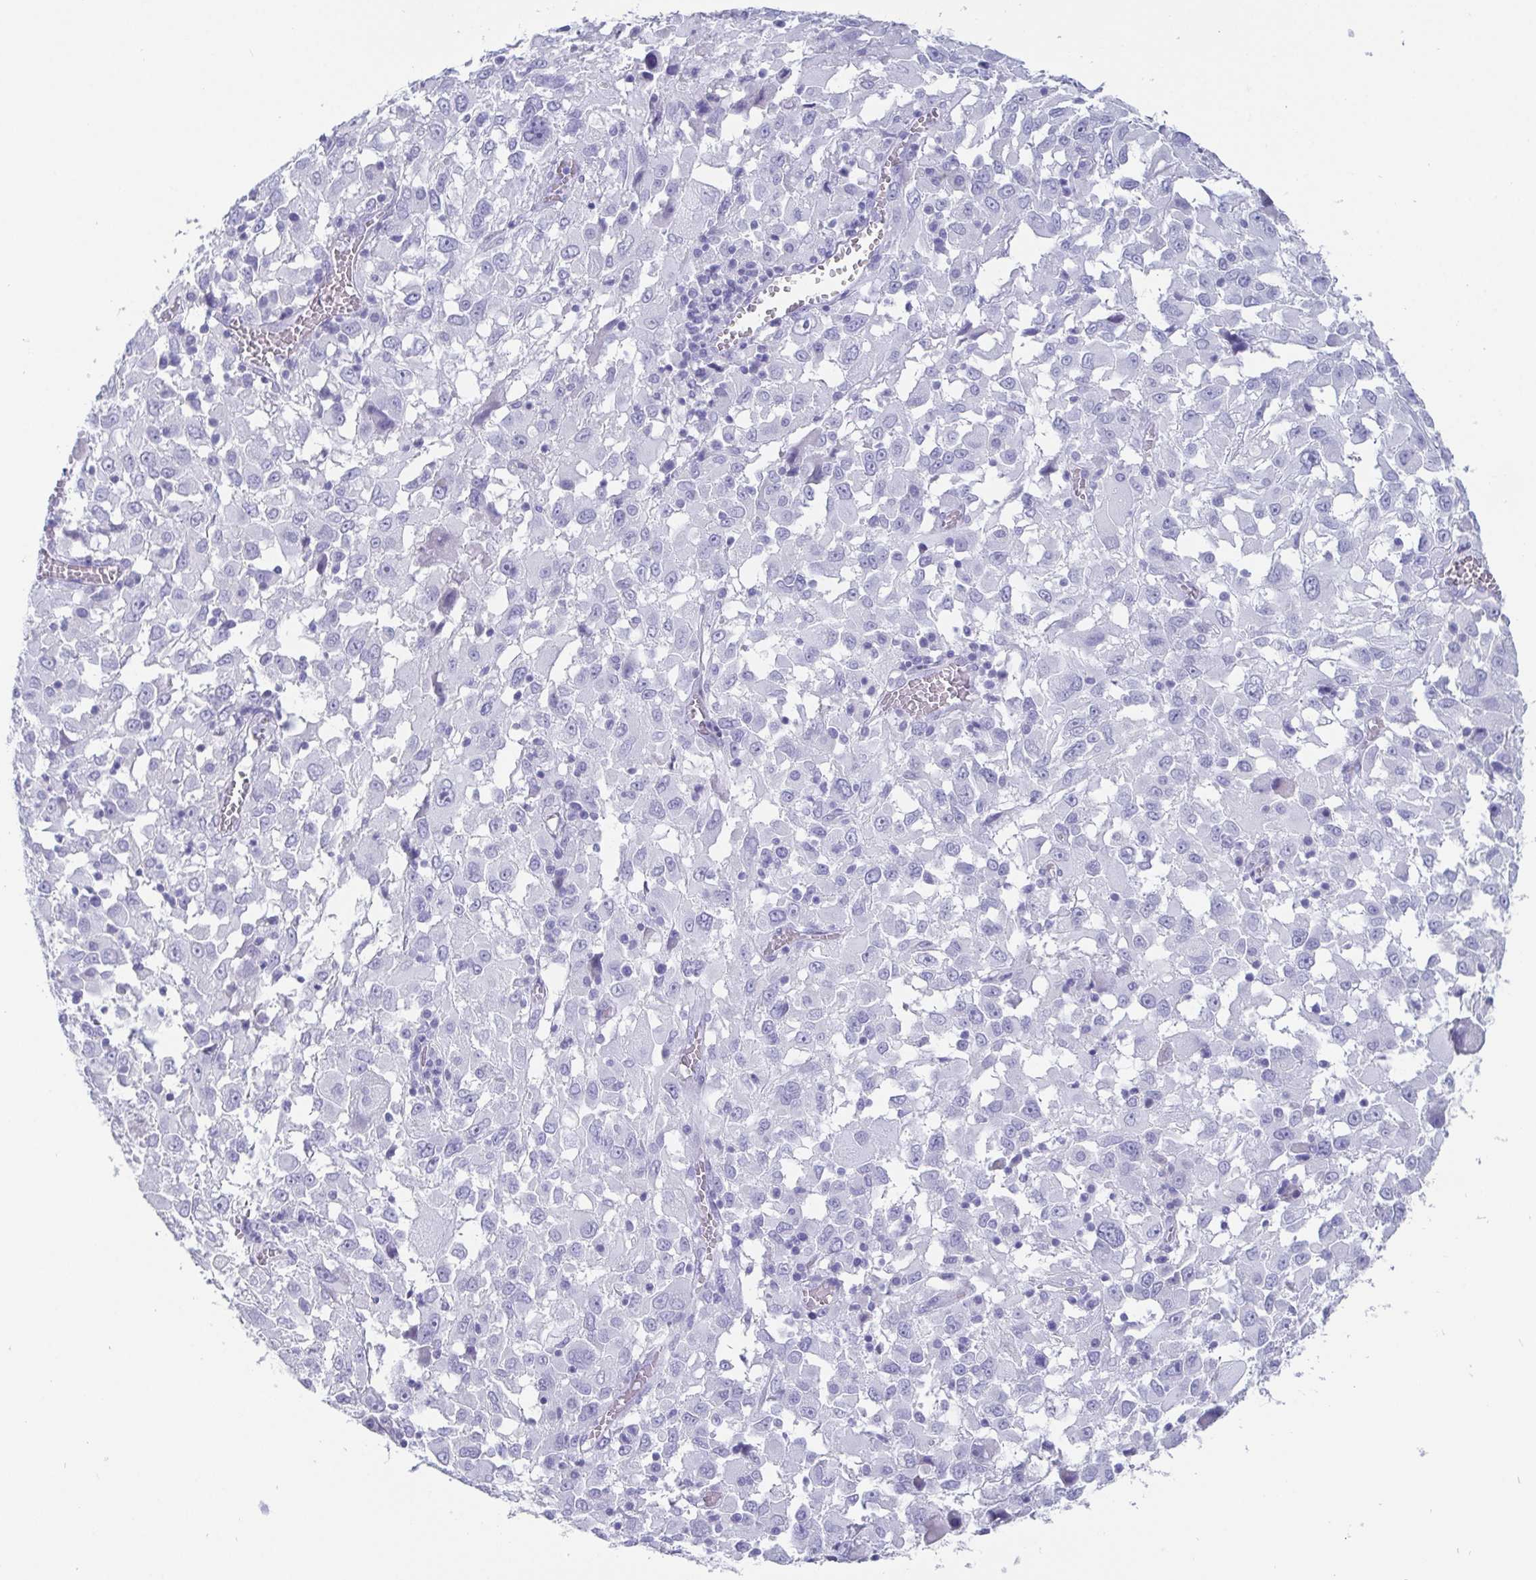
{"staining": {"intensity": "negative", "quantity": "none", "location": "none"}, "tissue": "melanoma", "cell_type": "Tumor cells", "image_type": "cancer", "snomed": [{"axis": "morphology", "description": "Malignant melanoma, Metastatic site"}, {"axis": "topography", "description": "Soft tissue"}], "caption": "High magnification brightfield microscopy of malignant melanoma (metastatic site) stained with DAB (brown) and counterstained with hematoxylin (blue): tumor cells show no significant expression.", "gene": "SCGN", "patient": {"sex": "male", "age": 50}}